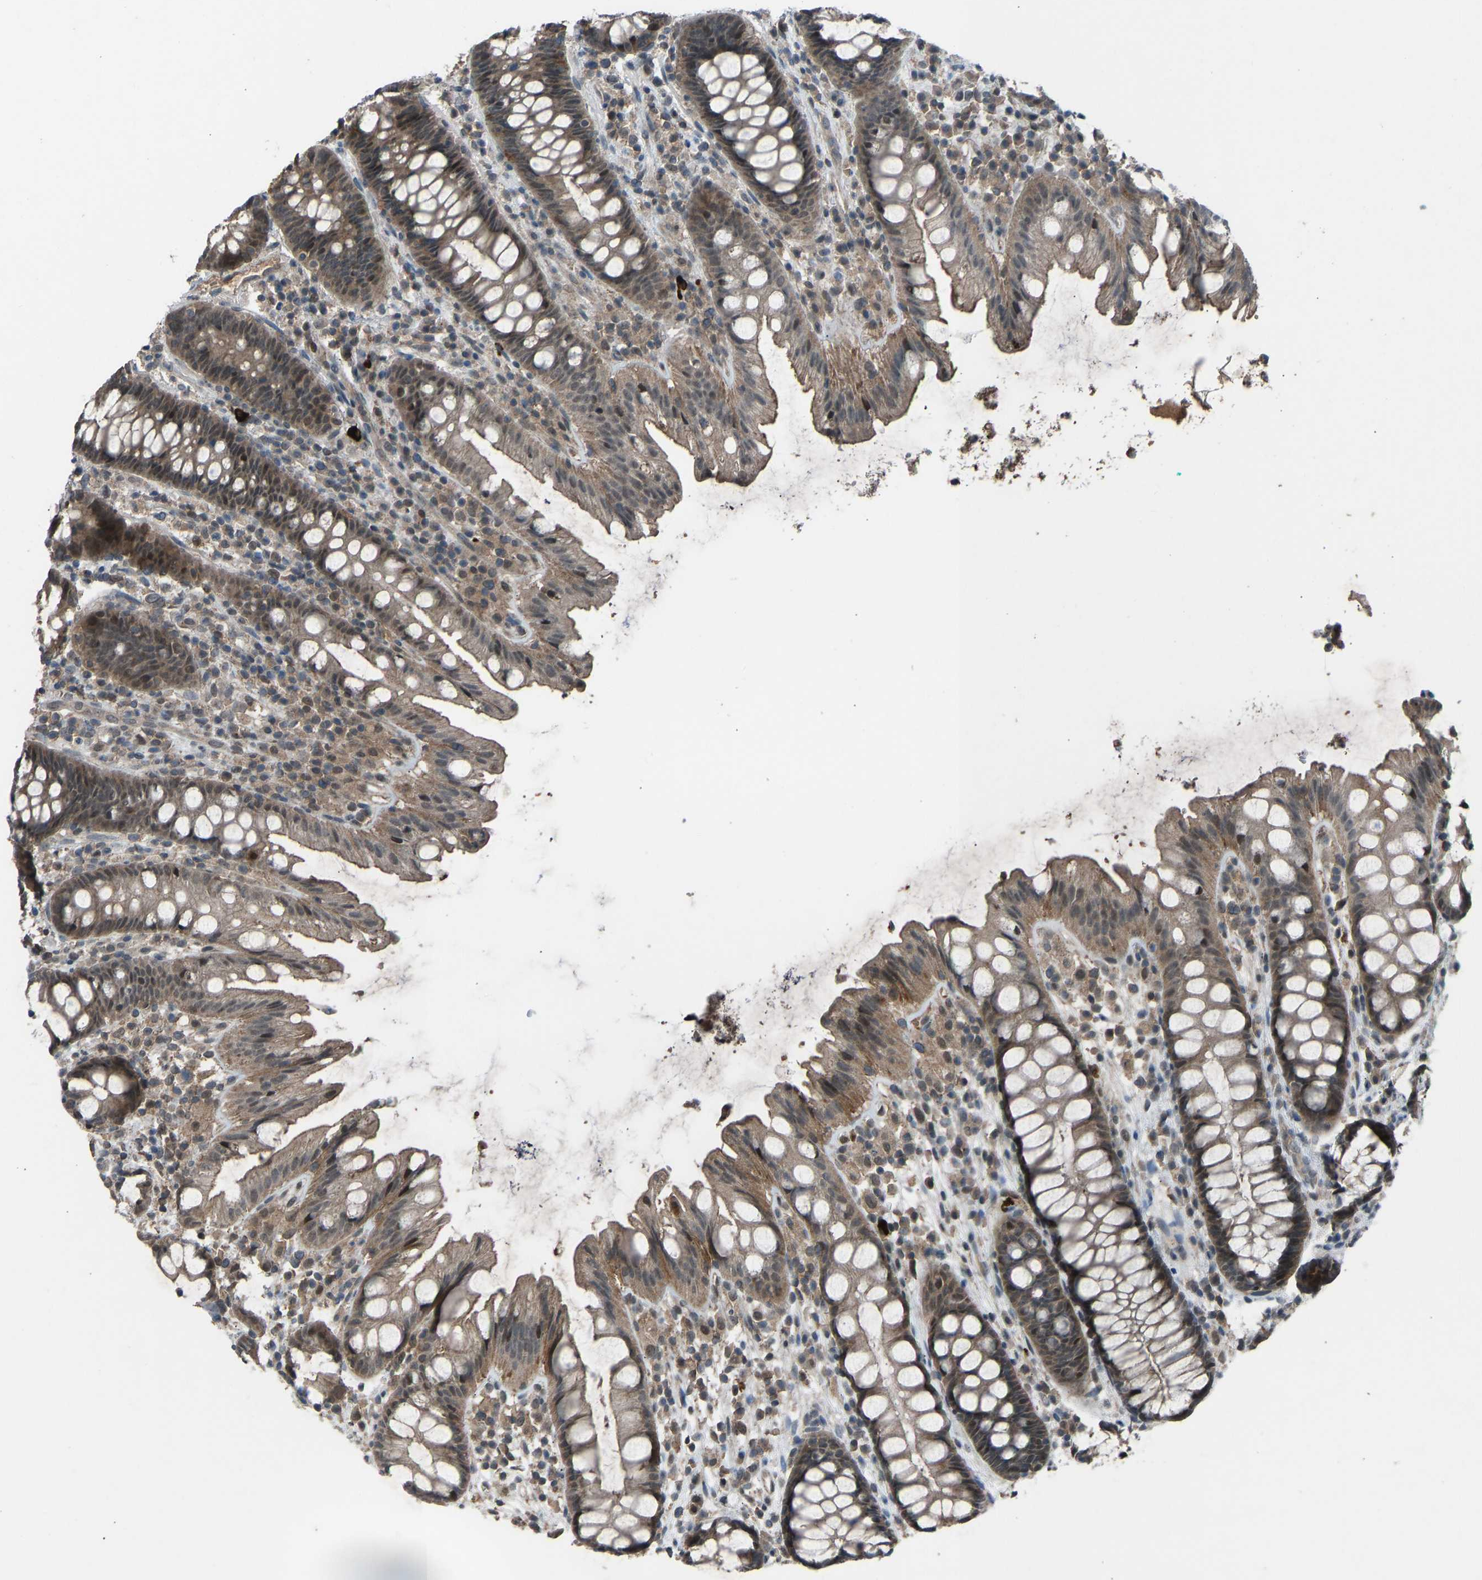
{"staining": {"intensity": "moderate", "quantity": ">75%", "location": "cytoplasmic/membranous"}, "tissue": "rectum", "cell_type": "Glandular cells", "image_type": "normal", "snomed": [{"axis": "morphology", "description": "Normal tissue, NOS"}, {"axis": "topography", "description": "Rectum"}], "caption": "DAB immunohistochemical staining of unremarkable rectum demonstrates moderate cytoplasmic/membranous protein expression in about >75% of glandular cells.", "gene": "SLC43A1", "patient": {"sex": "female", "age": 65}}